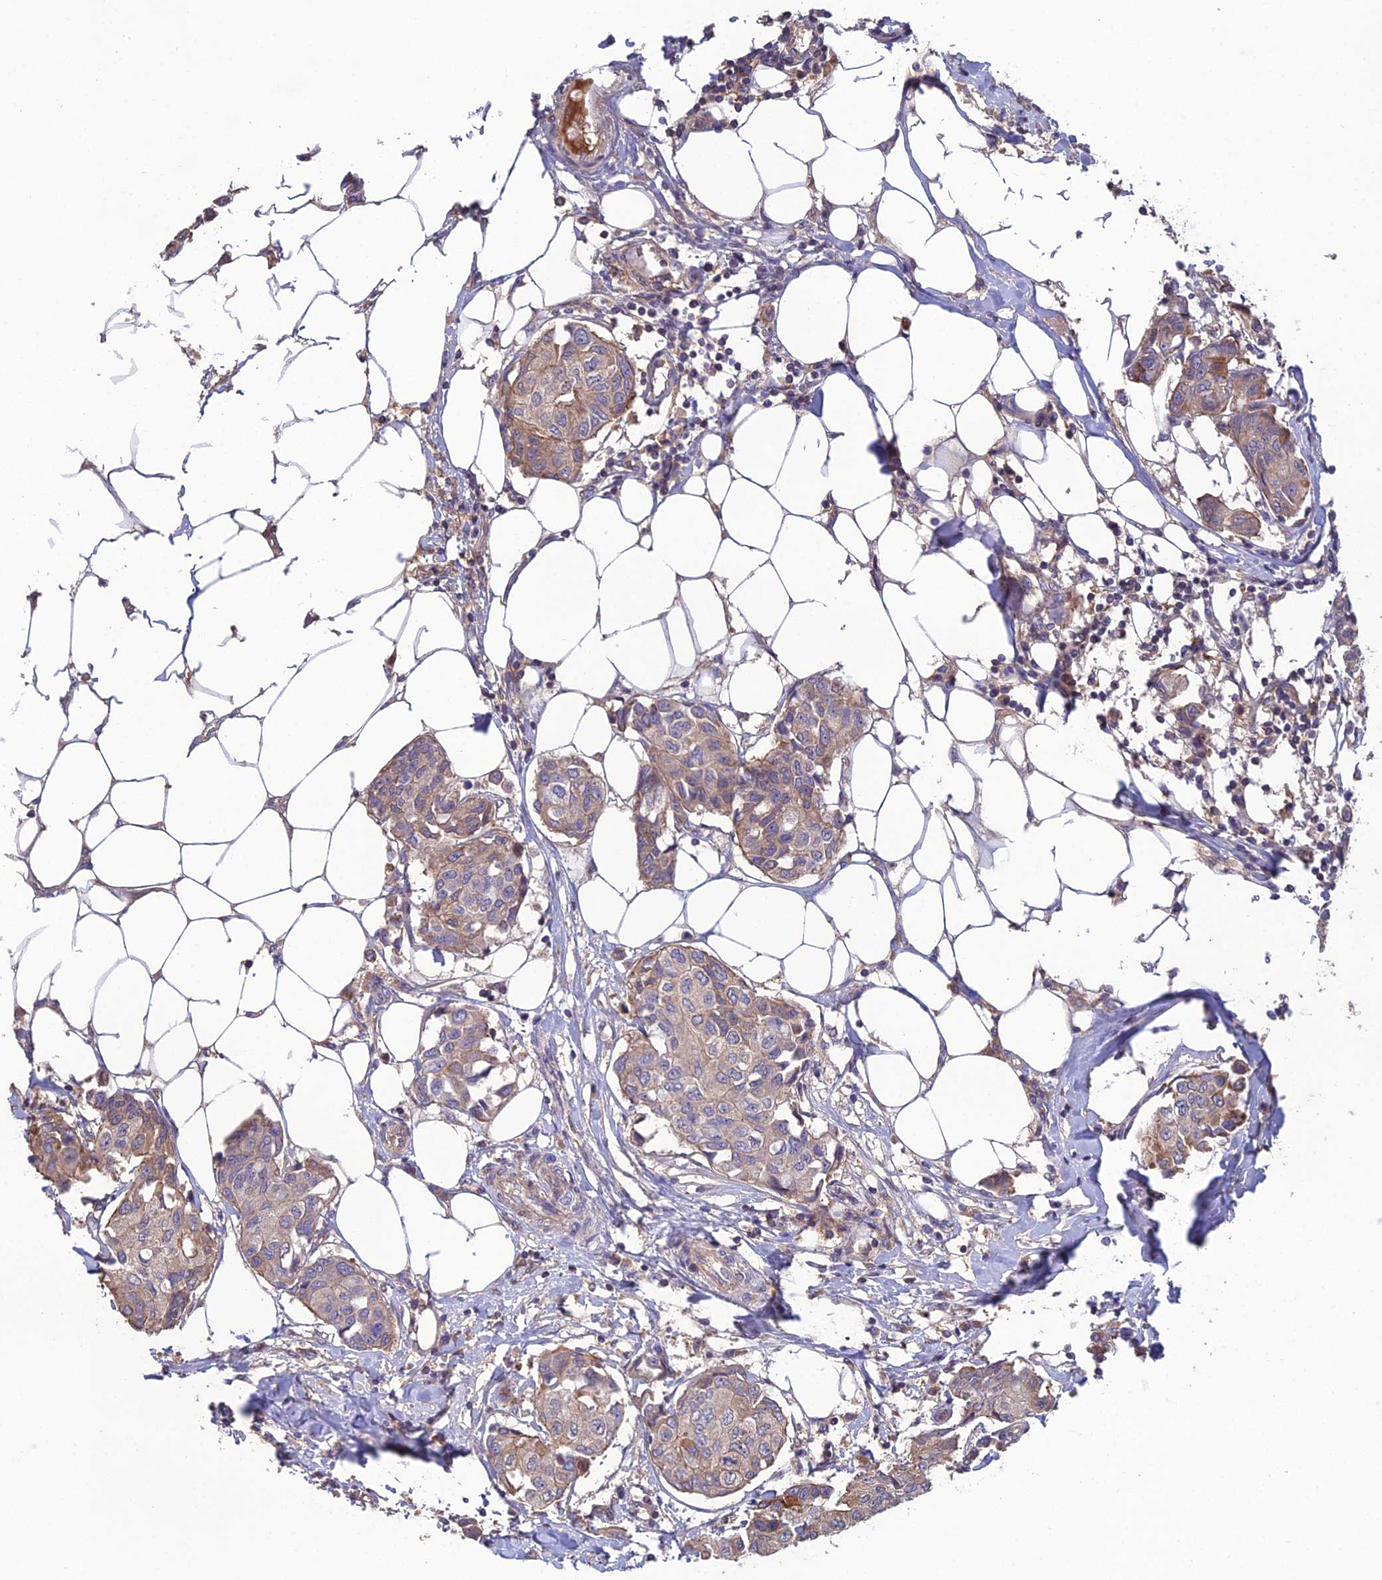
{"staining": {"intensity": "moderate", "quantity": "<25%", "location": "cytoplasmic/membranous"}, "tissue": "breast cancer", "cell_type": "Tumor cells", "image_type": "cancer", "snomed": [{"axis": "morphology", "description": "Duct carcinoma"}, {"axis": "topography", "description": "Breast"}], "caption": "Human breast infiltrating ductal carcinoma stained with a protein marker exhibits moderate staining in tumor cells.", "gene": "GALR2", "patient": {"sex": "female", "age": 80}}